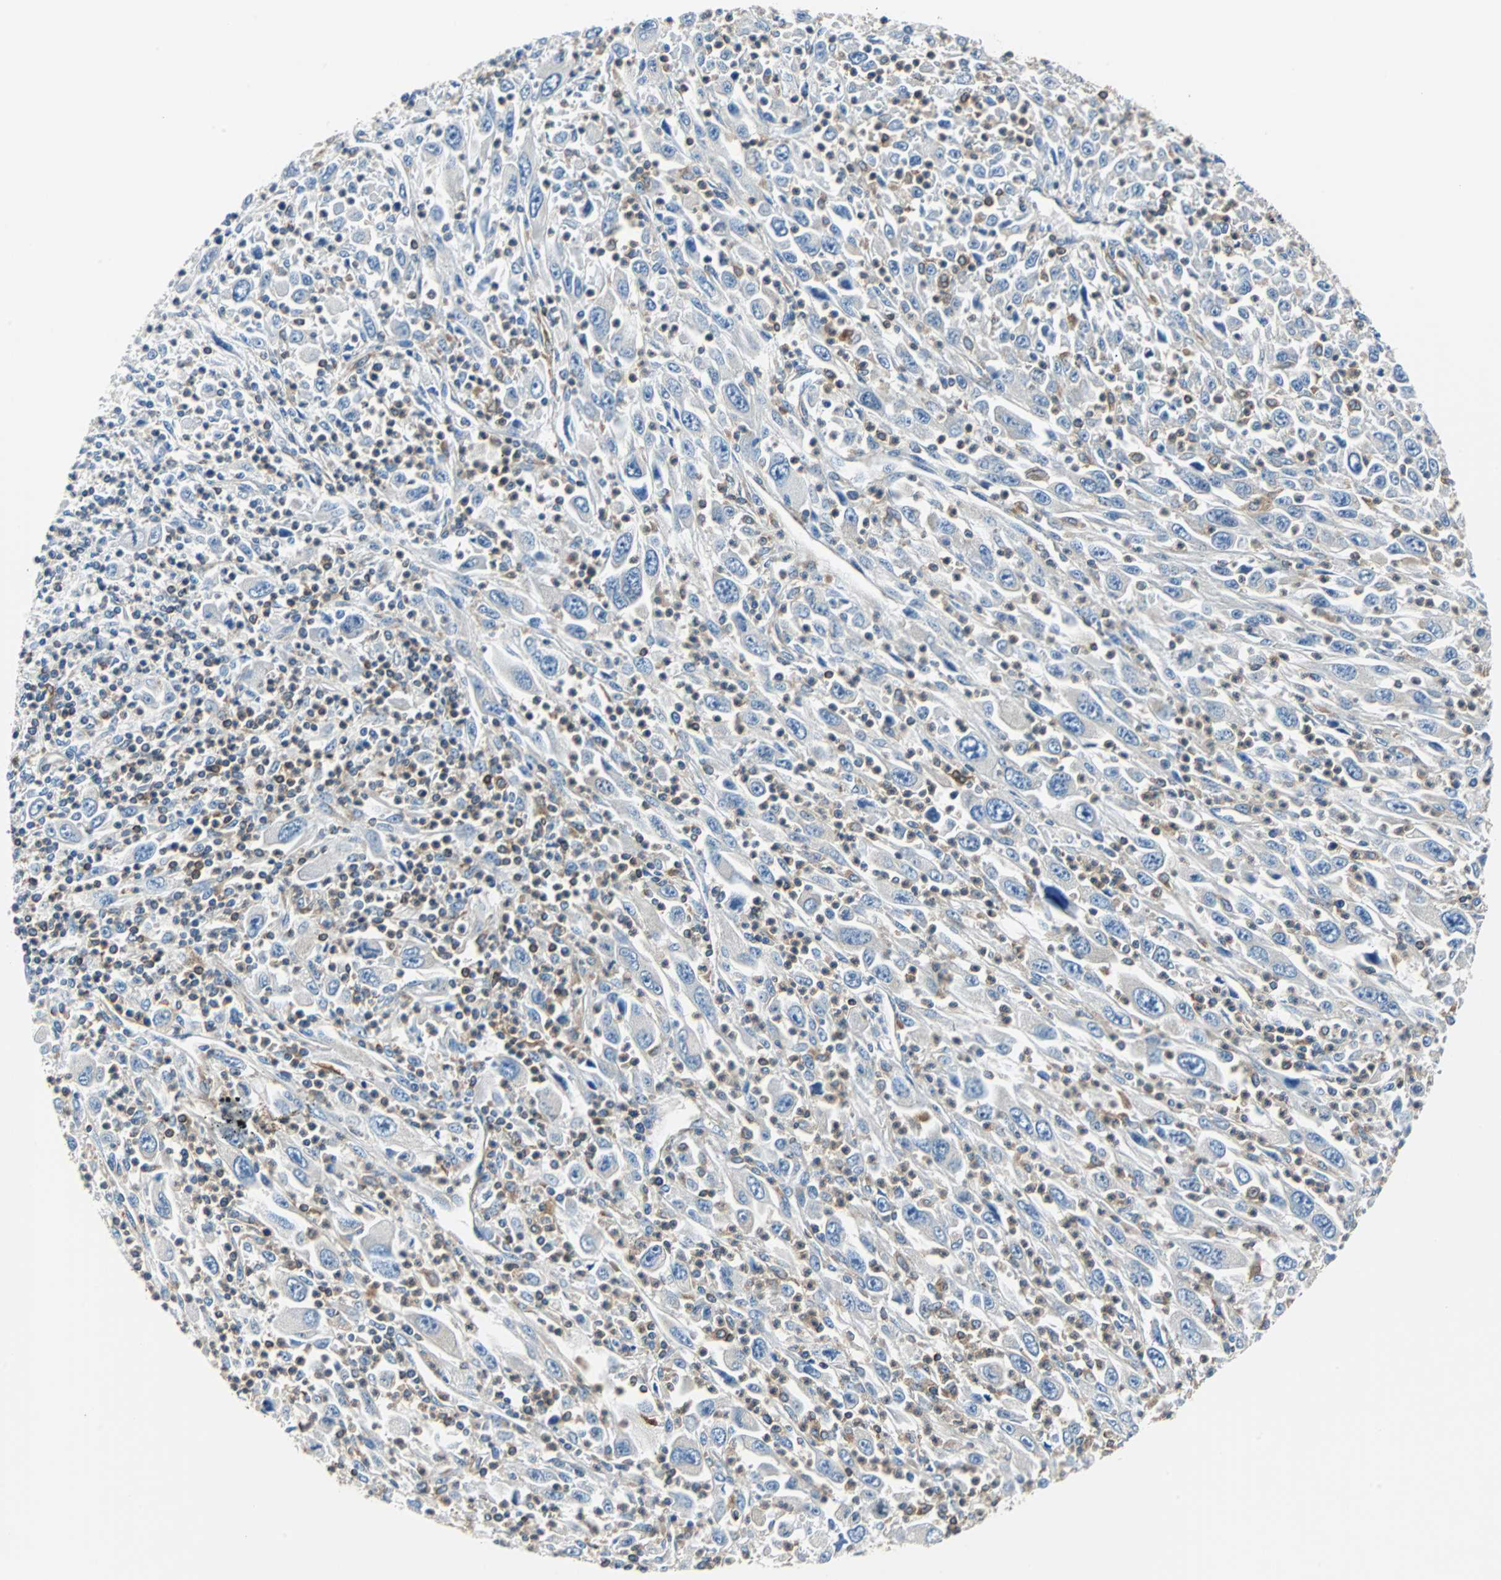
{"staining": {"intensity": "negative", "quantity": "none", "location": "none"}, "tissue": "melanoma", "cell_type": "Tumor cells", "image_type": "cancer", "snomed": [{"axis": "morphology", "description": "Malignant melanoma, Metastatic site"}, {"axis": "topography", "description": "Skin"}], "caption": "The micrograph demonstrates no significant positivity in tumor cells of malignant melanoma (metastatic site). (Stains: DAB immunohistochemistry with hematoxylin counter stain, Microscopy: brightfield microscopy at high magnification).", "gene": "TSC22D4", "patient": {"sex": "female", "age": 56}}